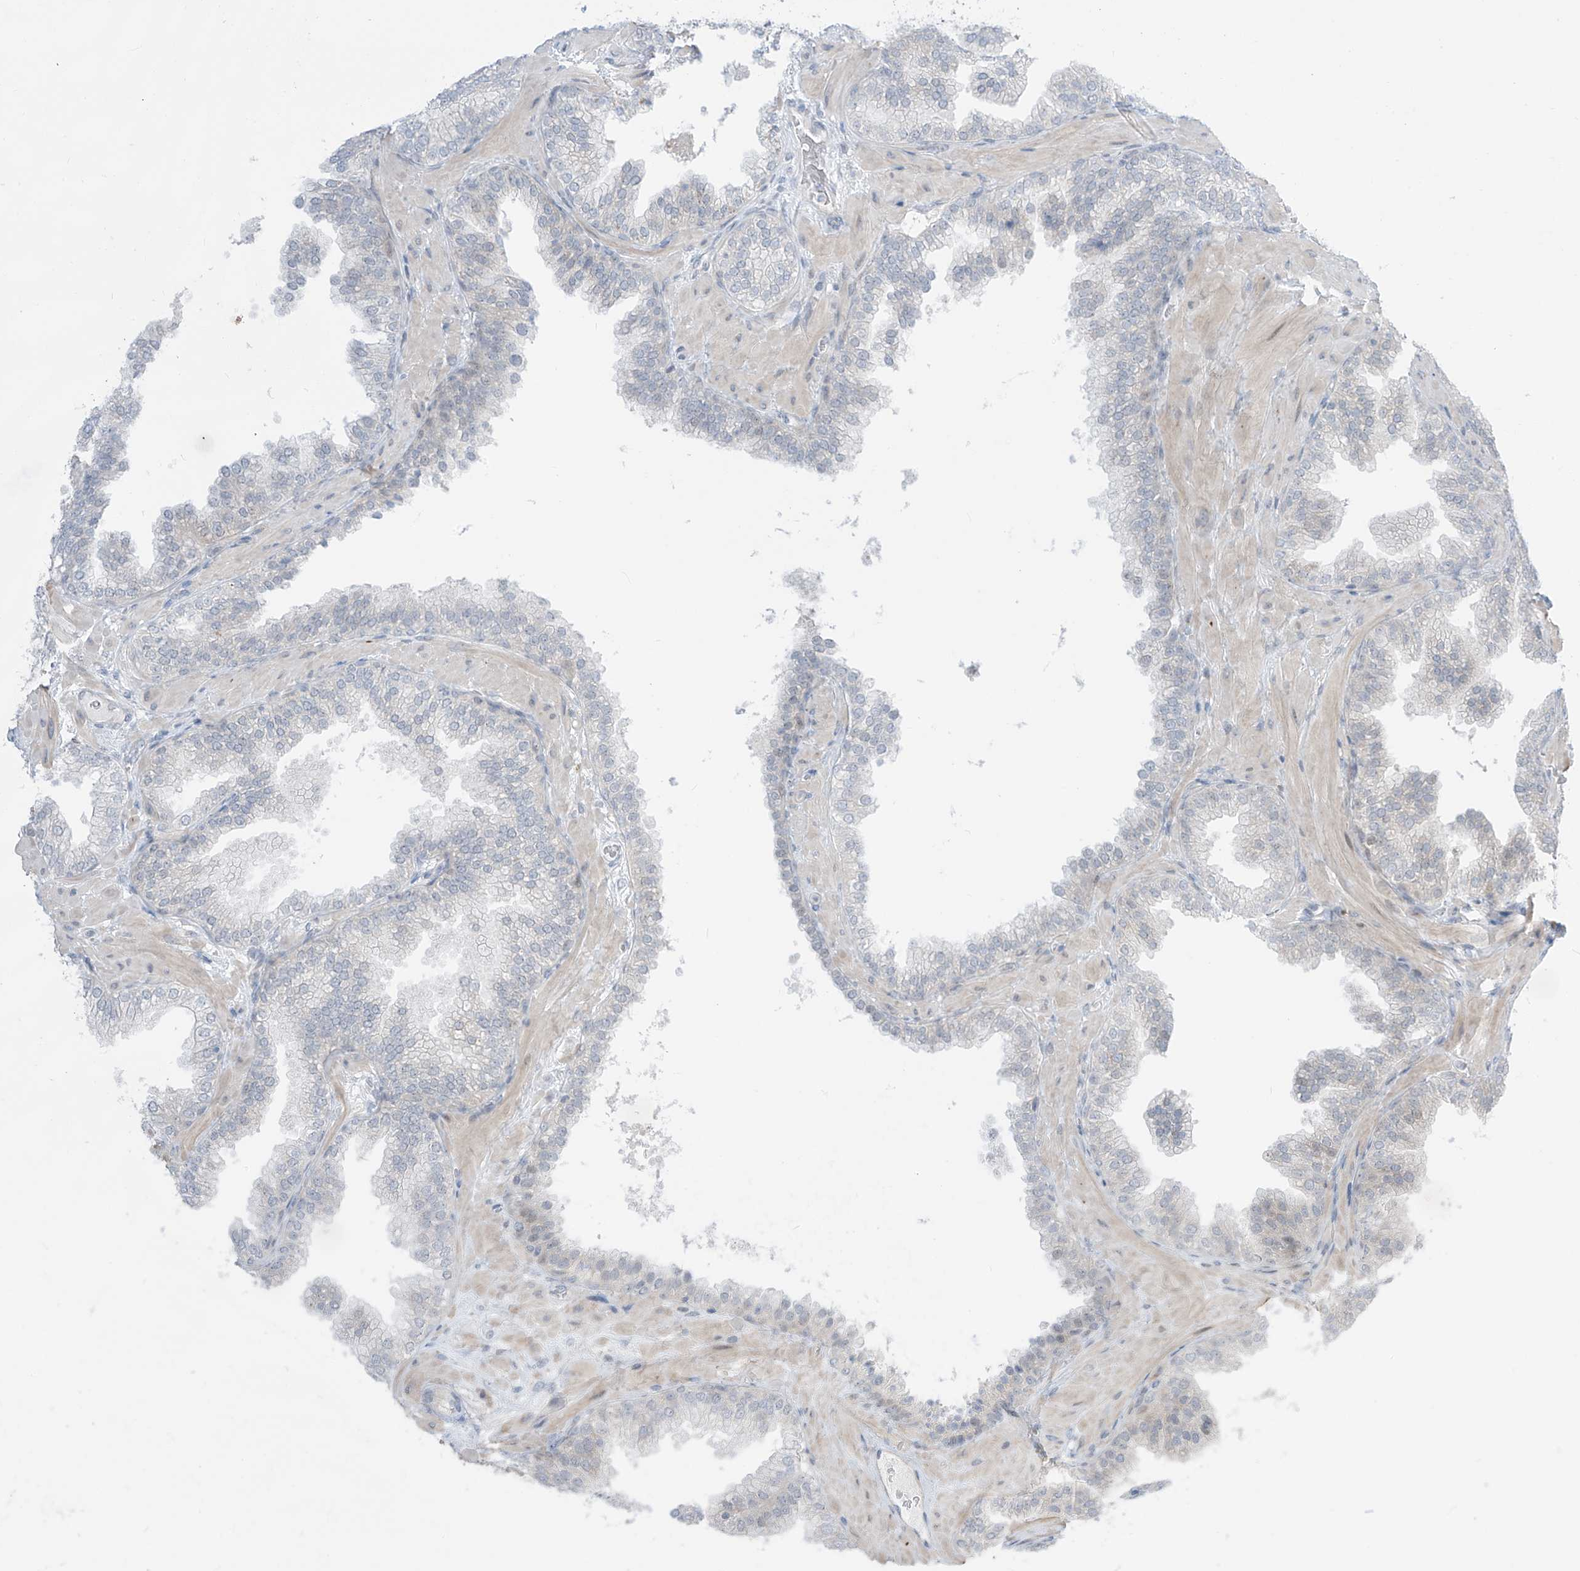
{"staining": {"intensity": "negative", "quantity": "none", "location": "none"}, "tissue": "prostate cancer", "cell_type": "Tumor cells", "image_type": "cancer", "snomed": [{"axis": "morphology", "description": "Adenocarcinoma, High grade"}, {"axis": "topography", "description": "Prostate"}], "caption": "A micrograph of human prostate cancer is negative for staining in tumor cells.", "gene": "ASPRV1", "patient": {"sex": "male", "age": 58}}